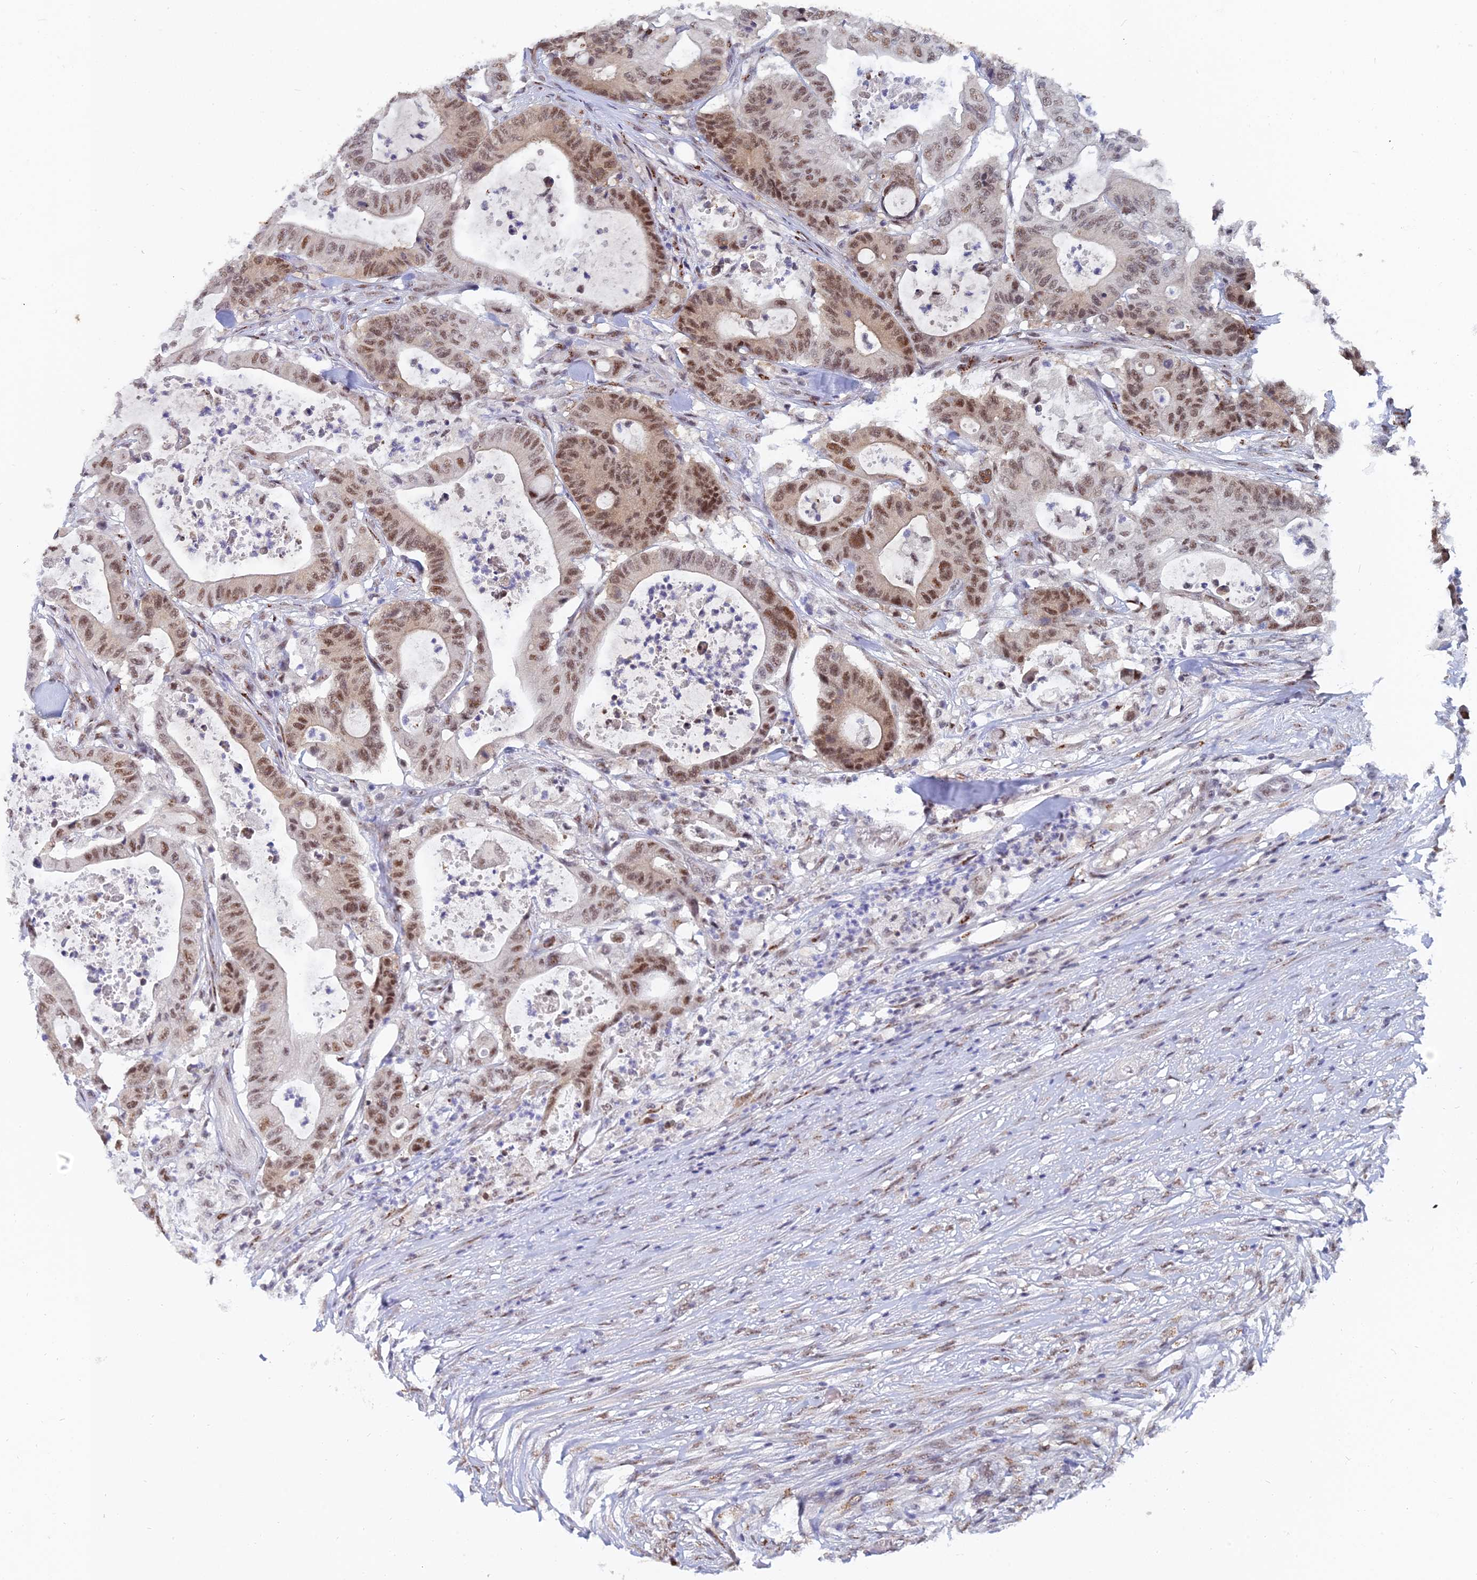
{"staining": {"intensity": "moderate", "quantity": ">75%", "location": "nuclear"}, "tissue": "colorectal cancer", "cell_type": "Tumor cells", "image_type": "cancer", "snomed": [{"axis": "morphology", "description": "Adenocarcinoma, NOS"}, {"axis": "topography", "description": "Colon"}], "caption": "Immunohistochemical staining of human colorectal cancer demonstrates medium levels of moderate nuclear protein positivity in approximately >75% of tumor cells.", "gene": "THOC3", "patient": {"sex": "female", "age": 84}}